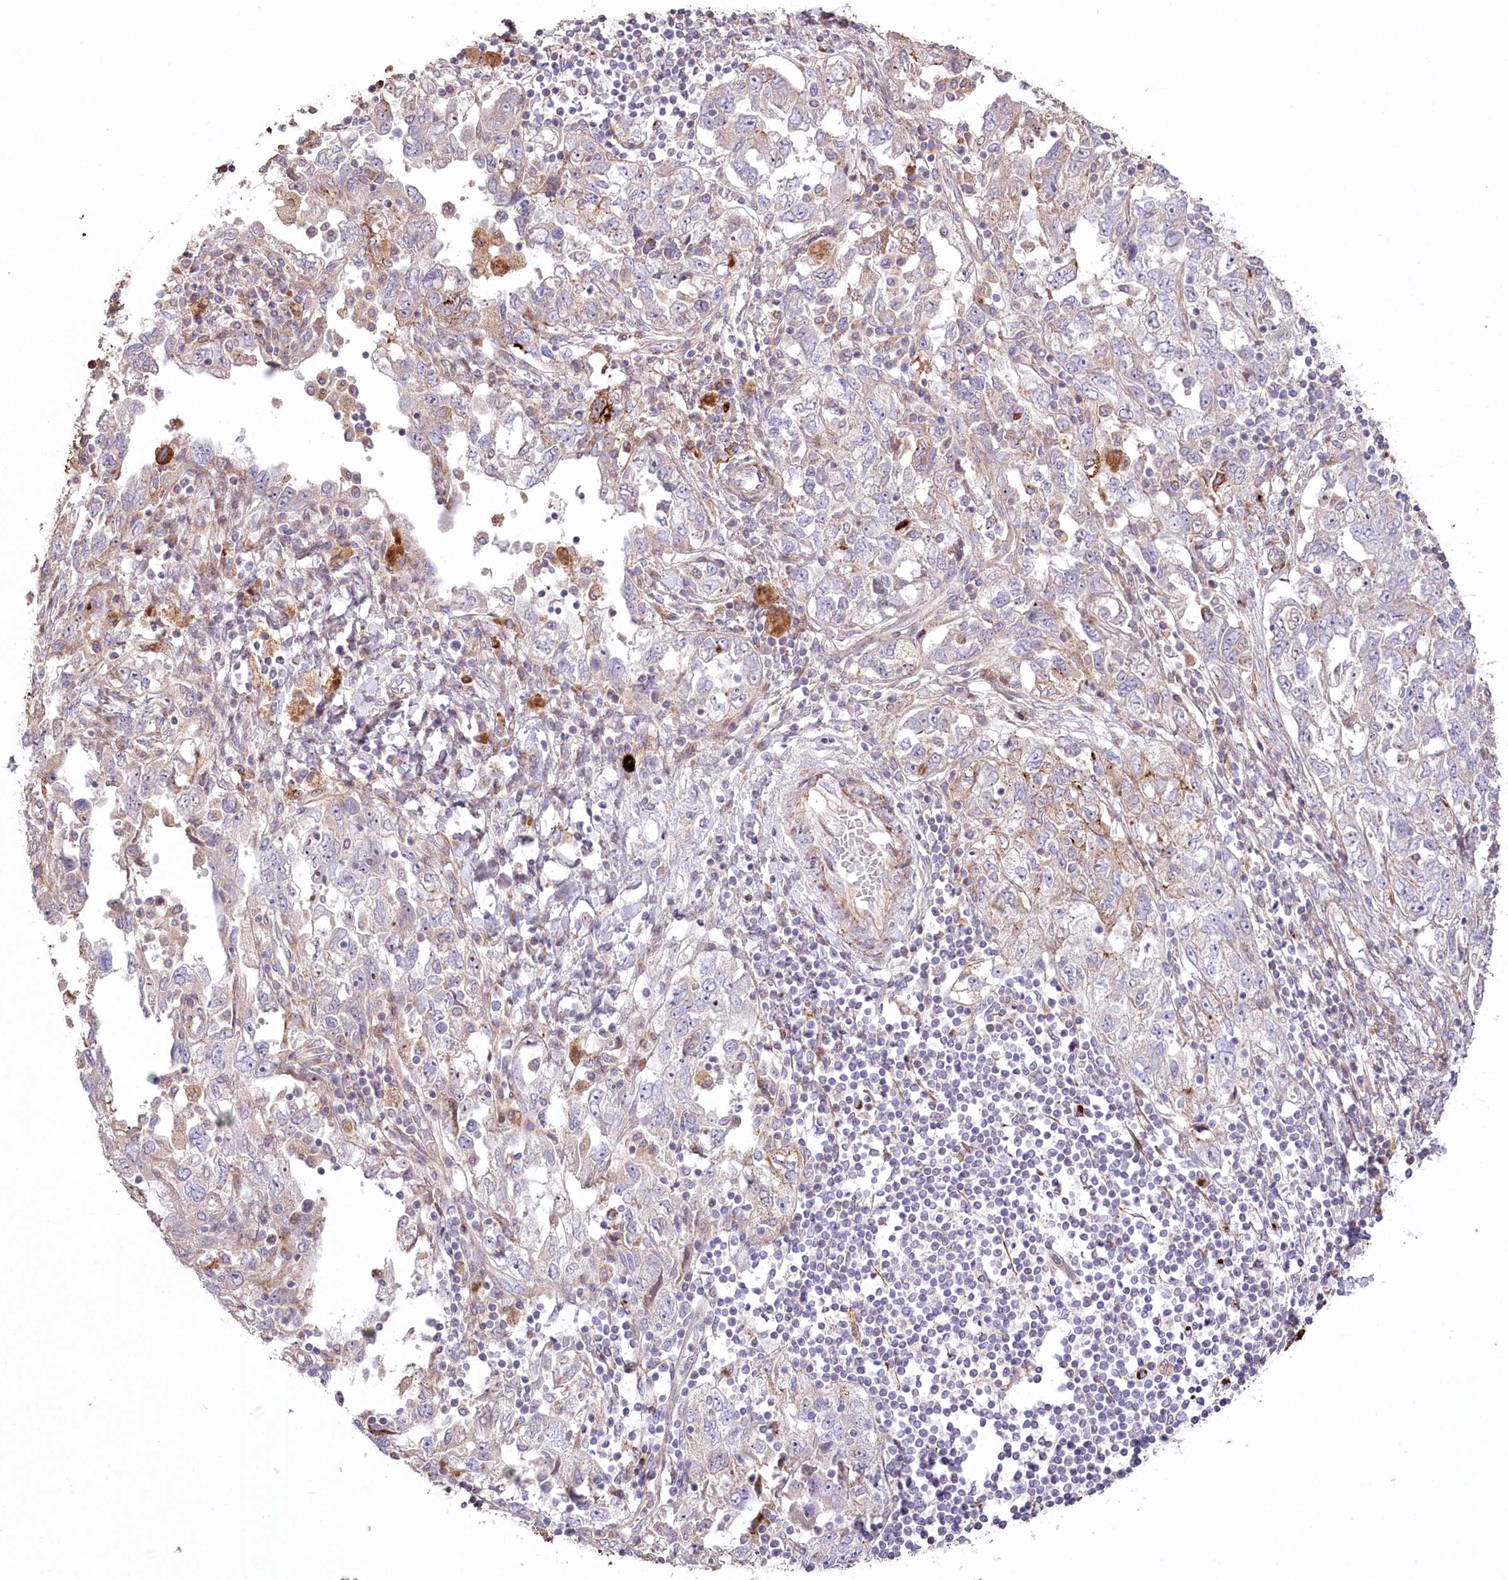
{"staining": {"intensity": "weak", "quantity": "<25%", "location": "cytoplasmic/membranous"}, "tissue": "ovarian cancer", "cell_type": "Tumor cells", "image_type": "cancer", "snomed": [{"axis": "morphology", "description": "Carcinoma, NOS"}, {"axis": "morphology", "description": "Cystadenocarcinoma, serous, NOS"}, {"axis": "topography", "description": "Ovary"}], "caption": "A high-resolution image shows immunohistochemistry staining of ovarian cancer, which demonstrates no significant positivity in tumor cells.", "gene": "RNF24", "patient": {"sex": "female", "age": 69}}